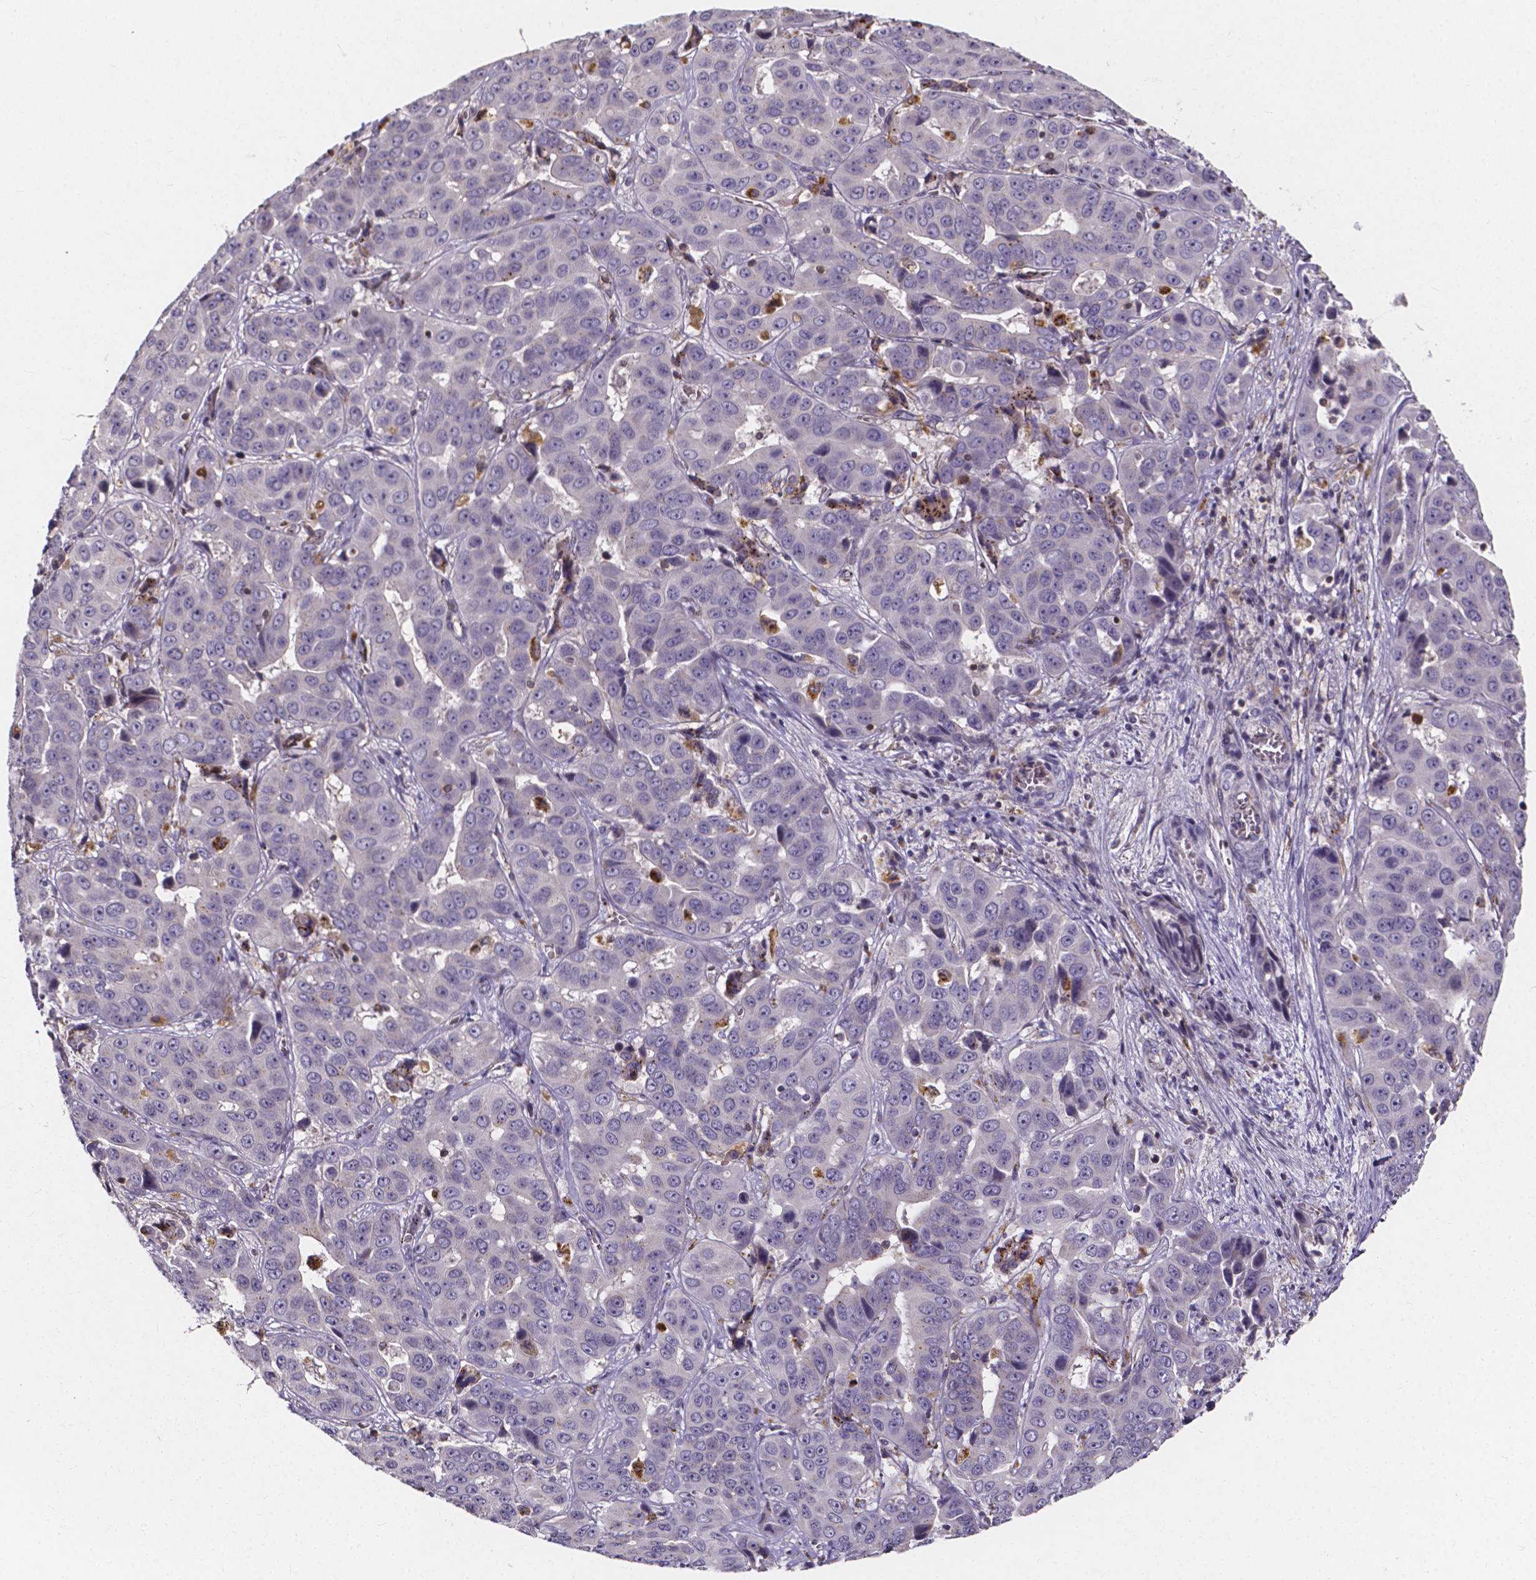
{"staining": {"intensity": "negative", "quantity": "none", "location": "none"}, "tissue": "liver cancer", "cell_type": "Tumor cells", "image_type": "cancer", "snomed": [{"axis": "morphology", "description": "Cholangiocarcinoma"}, {"axis": "topography", "description": "Liver"}], "caption": "High power microscopy histopathology image of an immunohistochemistry micrograph of cholangiocarcinoma (liver), revealing no significant positivity in tumor cells.", "gene": "THEMIS", "patient": {"sex": "female", "age": 52}}